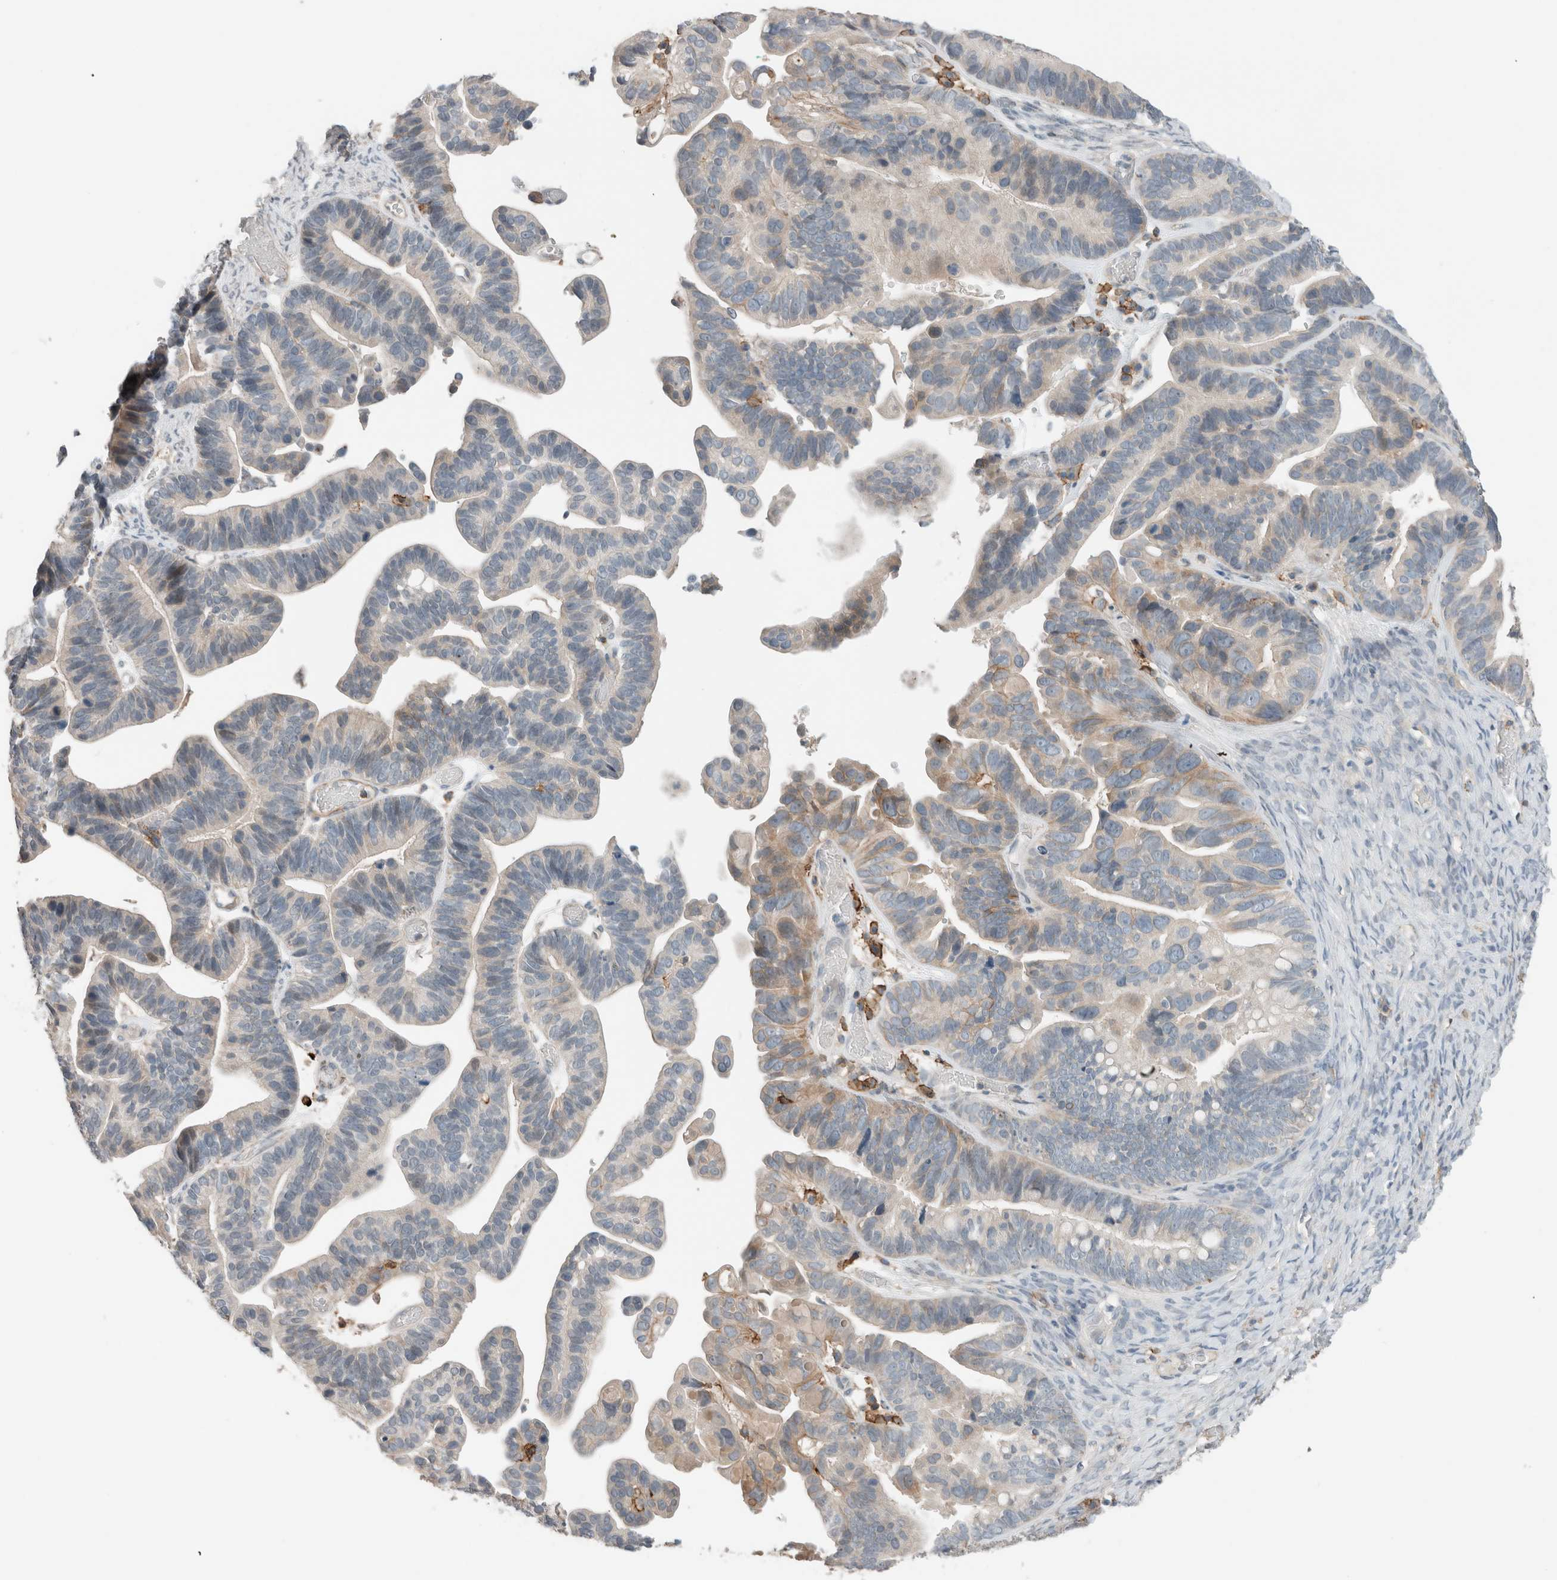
{"staining": {"intensity": "weak", "quantity": "<25%", "location": "cytoplasmic/membranous"}, "tissue": "ovarian cancer", "cell_type": "Tumor cells", "image_type": "cancer", "snomed": [{"axis": "morphology", "description": "Cystadenocarcinoma, serous, NOS"}, {"axis": "topography", "description": "Ovary"}], "caption": "Serous cystadenocarcinoma (ovarian) was stained to show a protein in brown. There is no significant expression in tumor cells.", "gene": "ERCC6L2", "patient": {"sex": "female", "age": 56}}